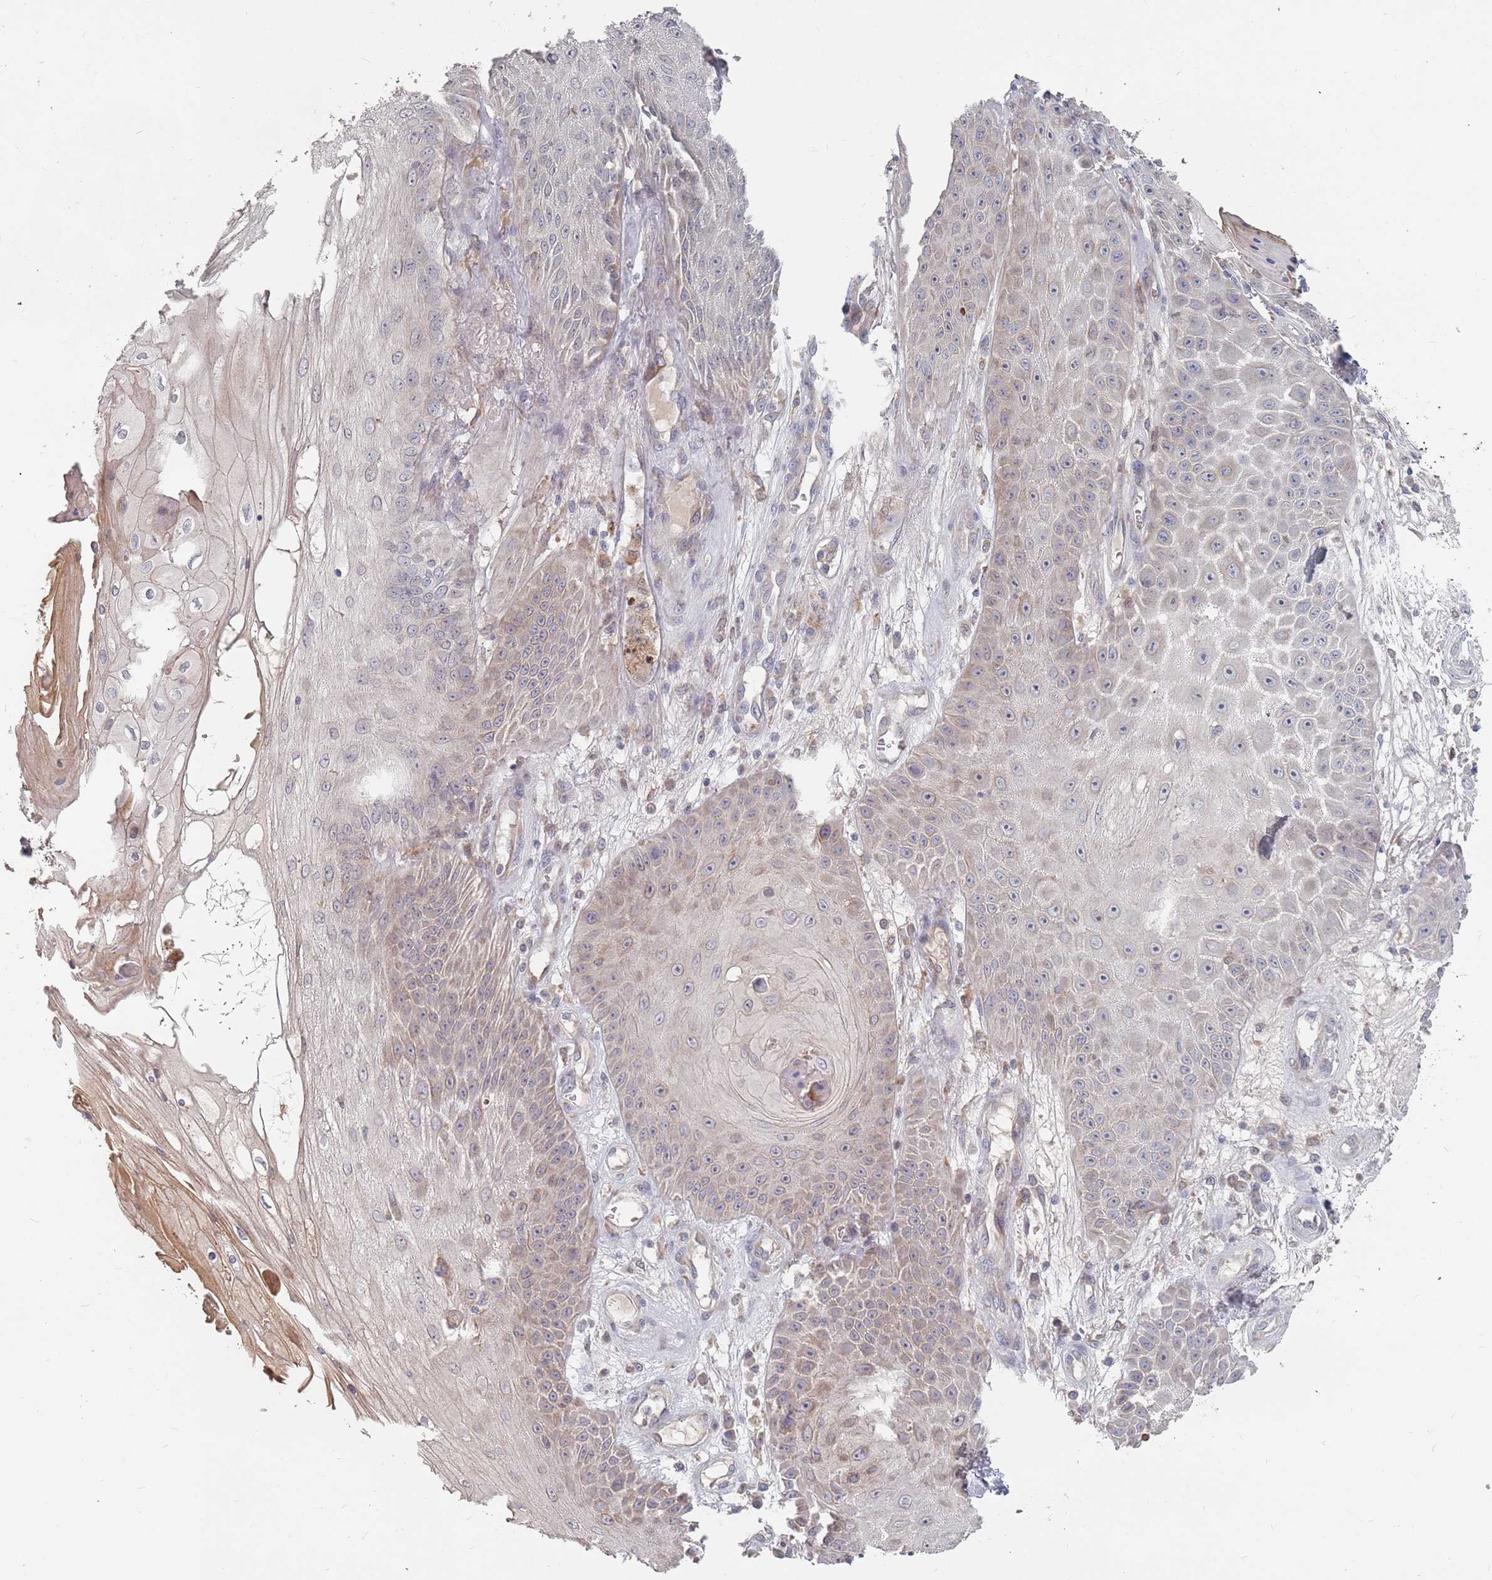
{"staining": {"intensity": "weak", "quantity": "<25%", "location": "cytoplasmic/membranous"}, "tissue": "skin cancer", "cell_type": "Tumor cells", "image_type": "cancer", "snomed": [{"axis": "morphology", "description": "Squamous cell carcinoma, NOS"}, {"axis": "topography", "description": "Skin"}], "caption": "A high-resolution histopathology image shows IHC staining of skin squamous cell carcinoma, which reveals no significant expression in tumor cells. Nuclei are stained in blue.", "gene": "ADAL", "patient": {"sex": "male", "age": 70}}